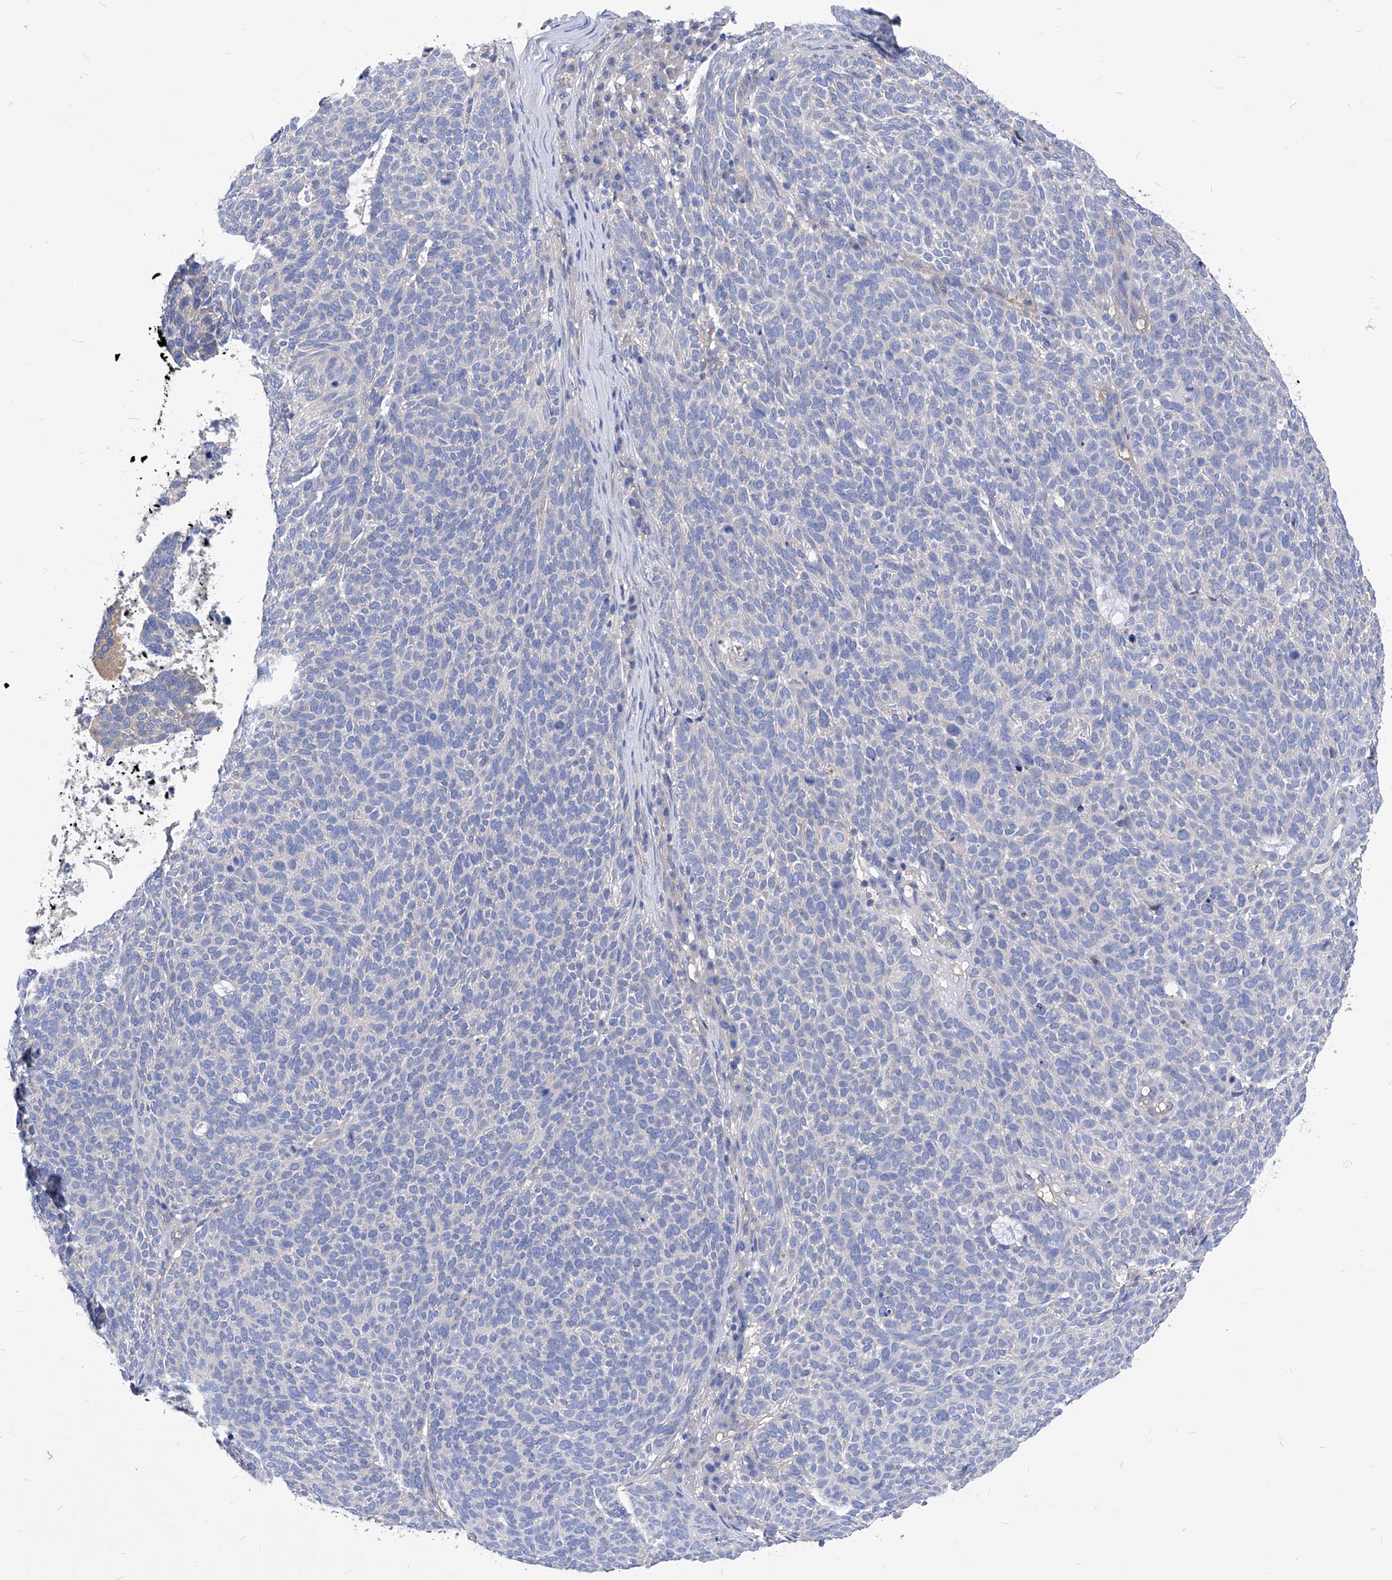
{"staining": {"intensity": "negative", "quantity": "none", "location": "none"}, "tissue": "skin cancer", "cell_type": "Tumor cells", "image_type": "cancer", "snomed": [{"axis": "morphology", "description": "Squamous cell carcinoma, NOS"}, {"axis": "topography", "description": "Skin"}], "caption": "An image of human skin cancer (squamous cell carcinoma) is negative for staining in tumor cells.", "gene": "XPNPEP1", "patient": {"sex": "female", "age": 90}}